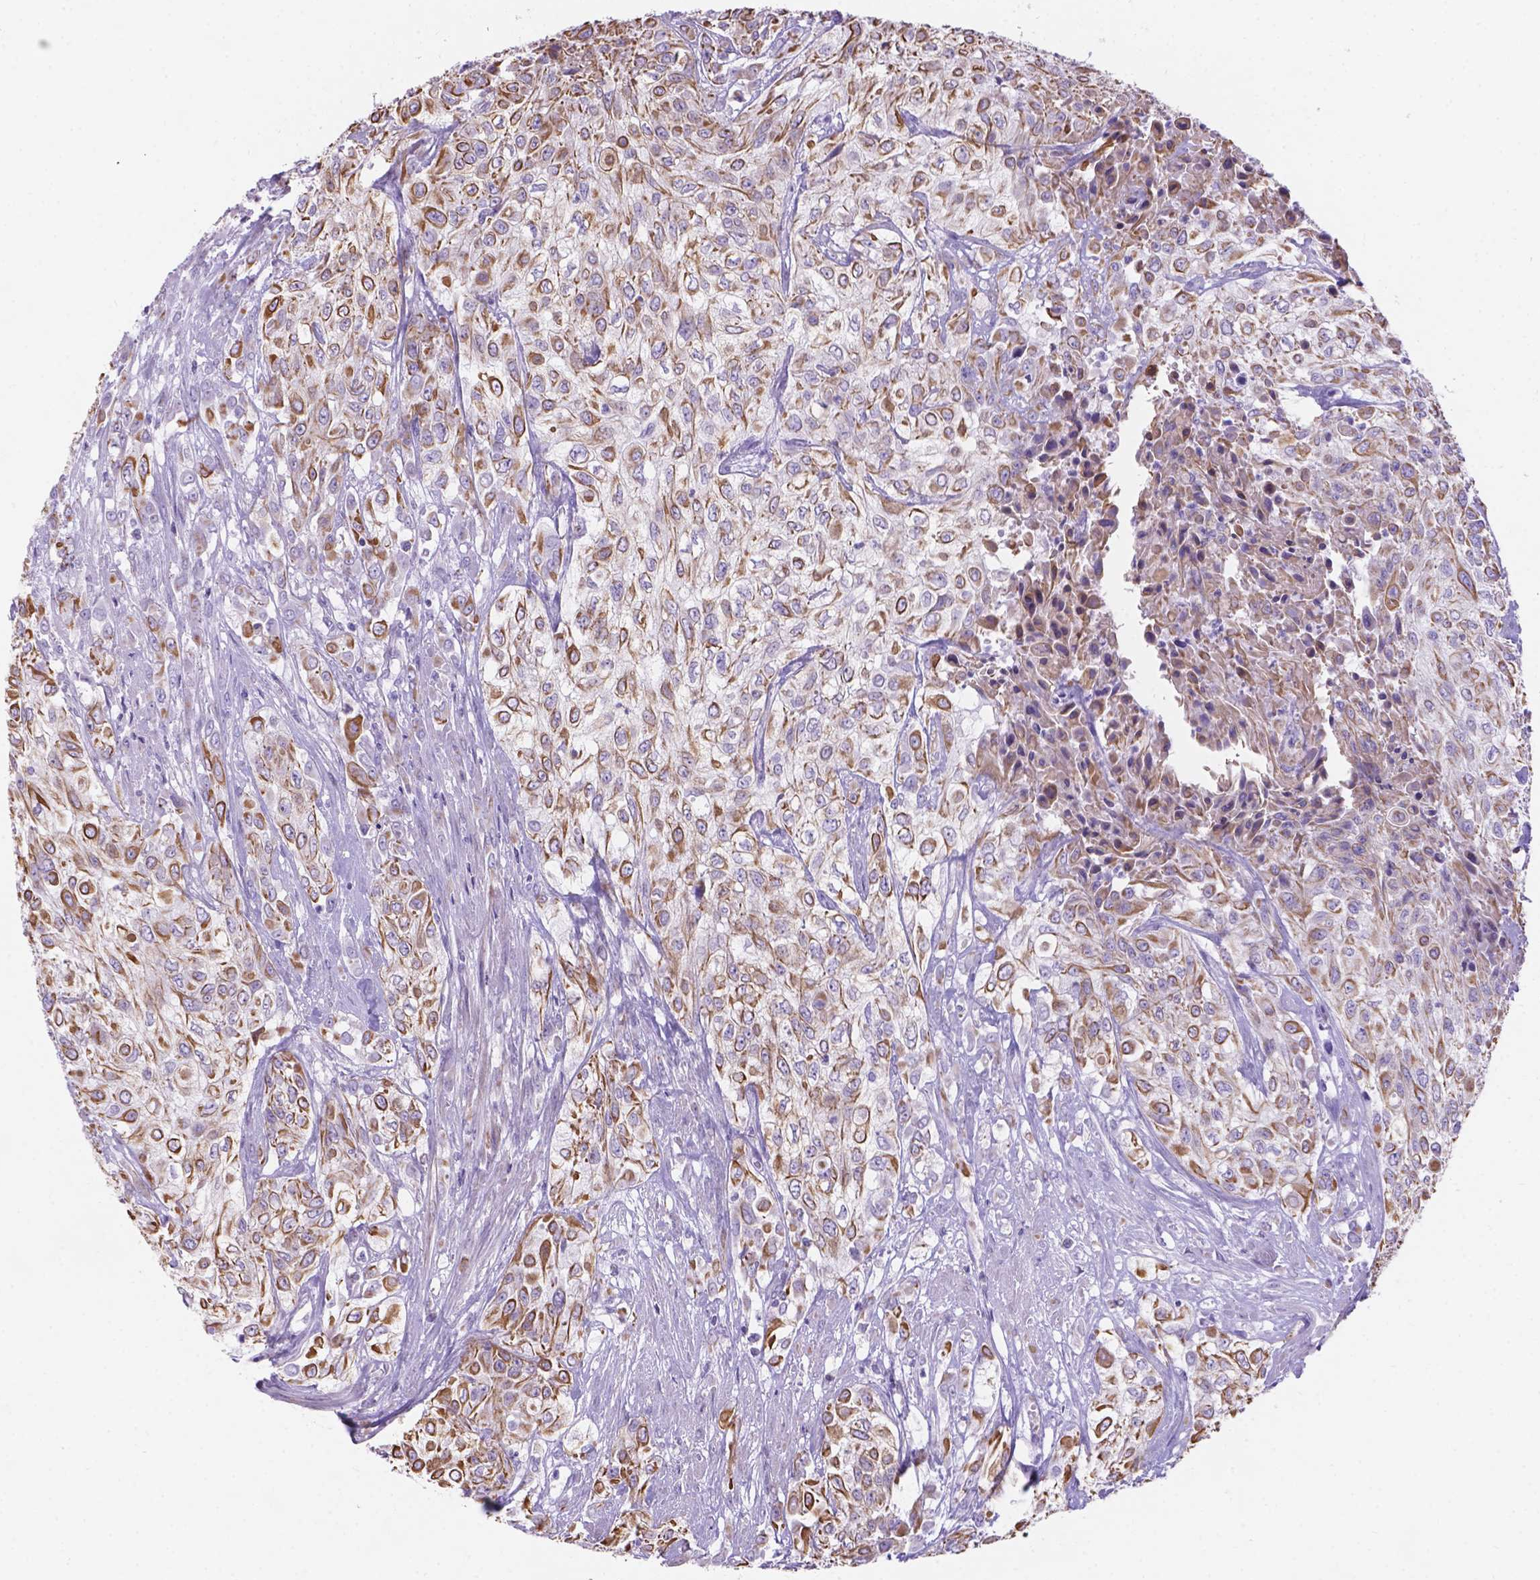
{"staining": {"intensity": "moderate", "quantity": ">75%", "location": "cytoplasmic/membranous"}, "tissue": "urothelial cancer", "cell_type": "Tumor cells", "image_type": "cancer", "snomed": [{"axis": "morphology", "description": "Urothelial carcinoma, High grade"}, {"axis": "topography", "description": "Urinary bladder"}], "caption": "A photomicrograph showing moderate cytoplasmic/membranous expression in approximately >75% of tumor cells in high-grade urothelial carcinoma, as visualized by brown immunohistochemical staining.", "gene": "DMWD", "patient": {"sex": "male", "age": 57}}